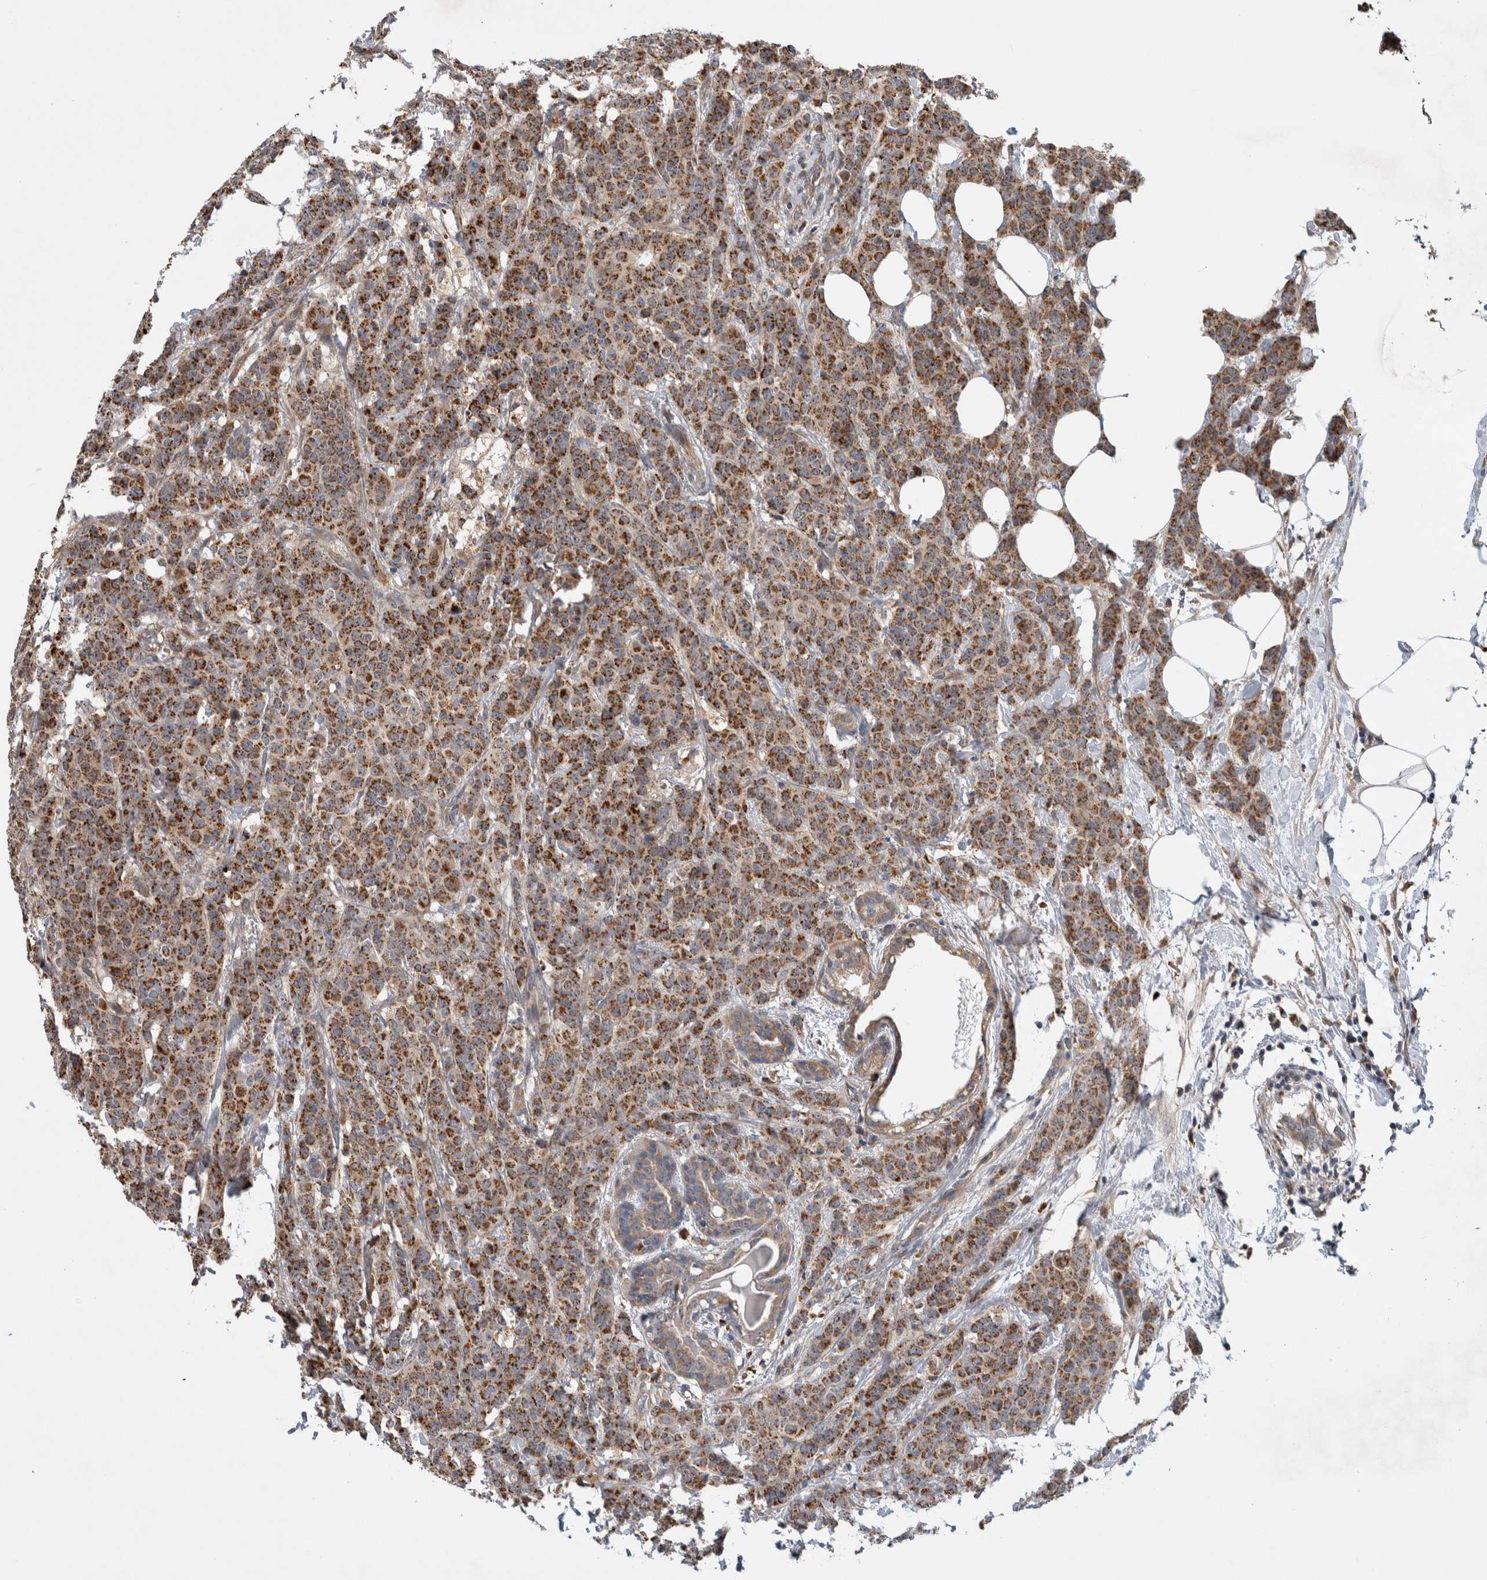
{"staining": {"intensity": "moderate", "quantity": ">75%", "location": "cytoplasmic/membranous"}, "tissue": "breast cancer", "cell_type": "Tumor cells", "image_type": "cancer", "snomed": [{"axis": "morphology", "description": "Normal tissue, NOS"}, {"axis": "morphology", "description": "Duct carcinoma"}, {"axis": "topography", "description": "Breast"}], "caption": "IHC histopathology image of human infiltrating ductal carcinoma (breast) stained for a protein (brown), which exhibits medium levels of moderate cytoplasmic/membranous staining in about >75% of tumor cells.", "gene": "ADGRL3", "patient": {"sex": "female", "age": 40}}